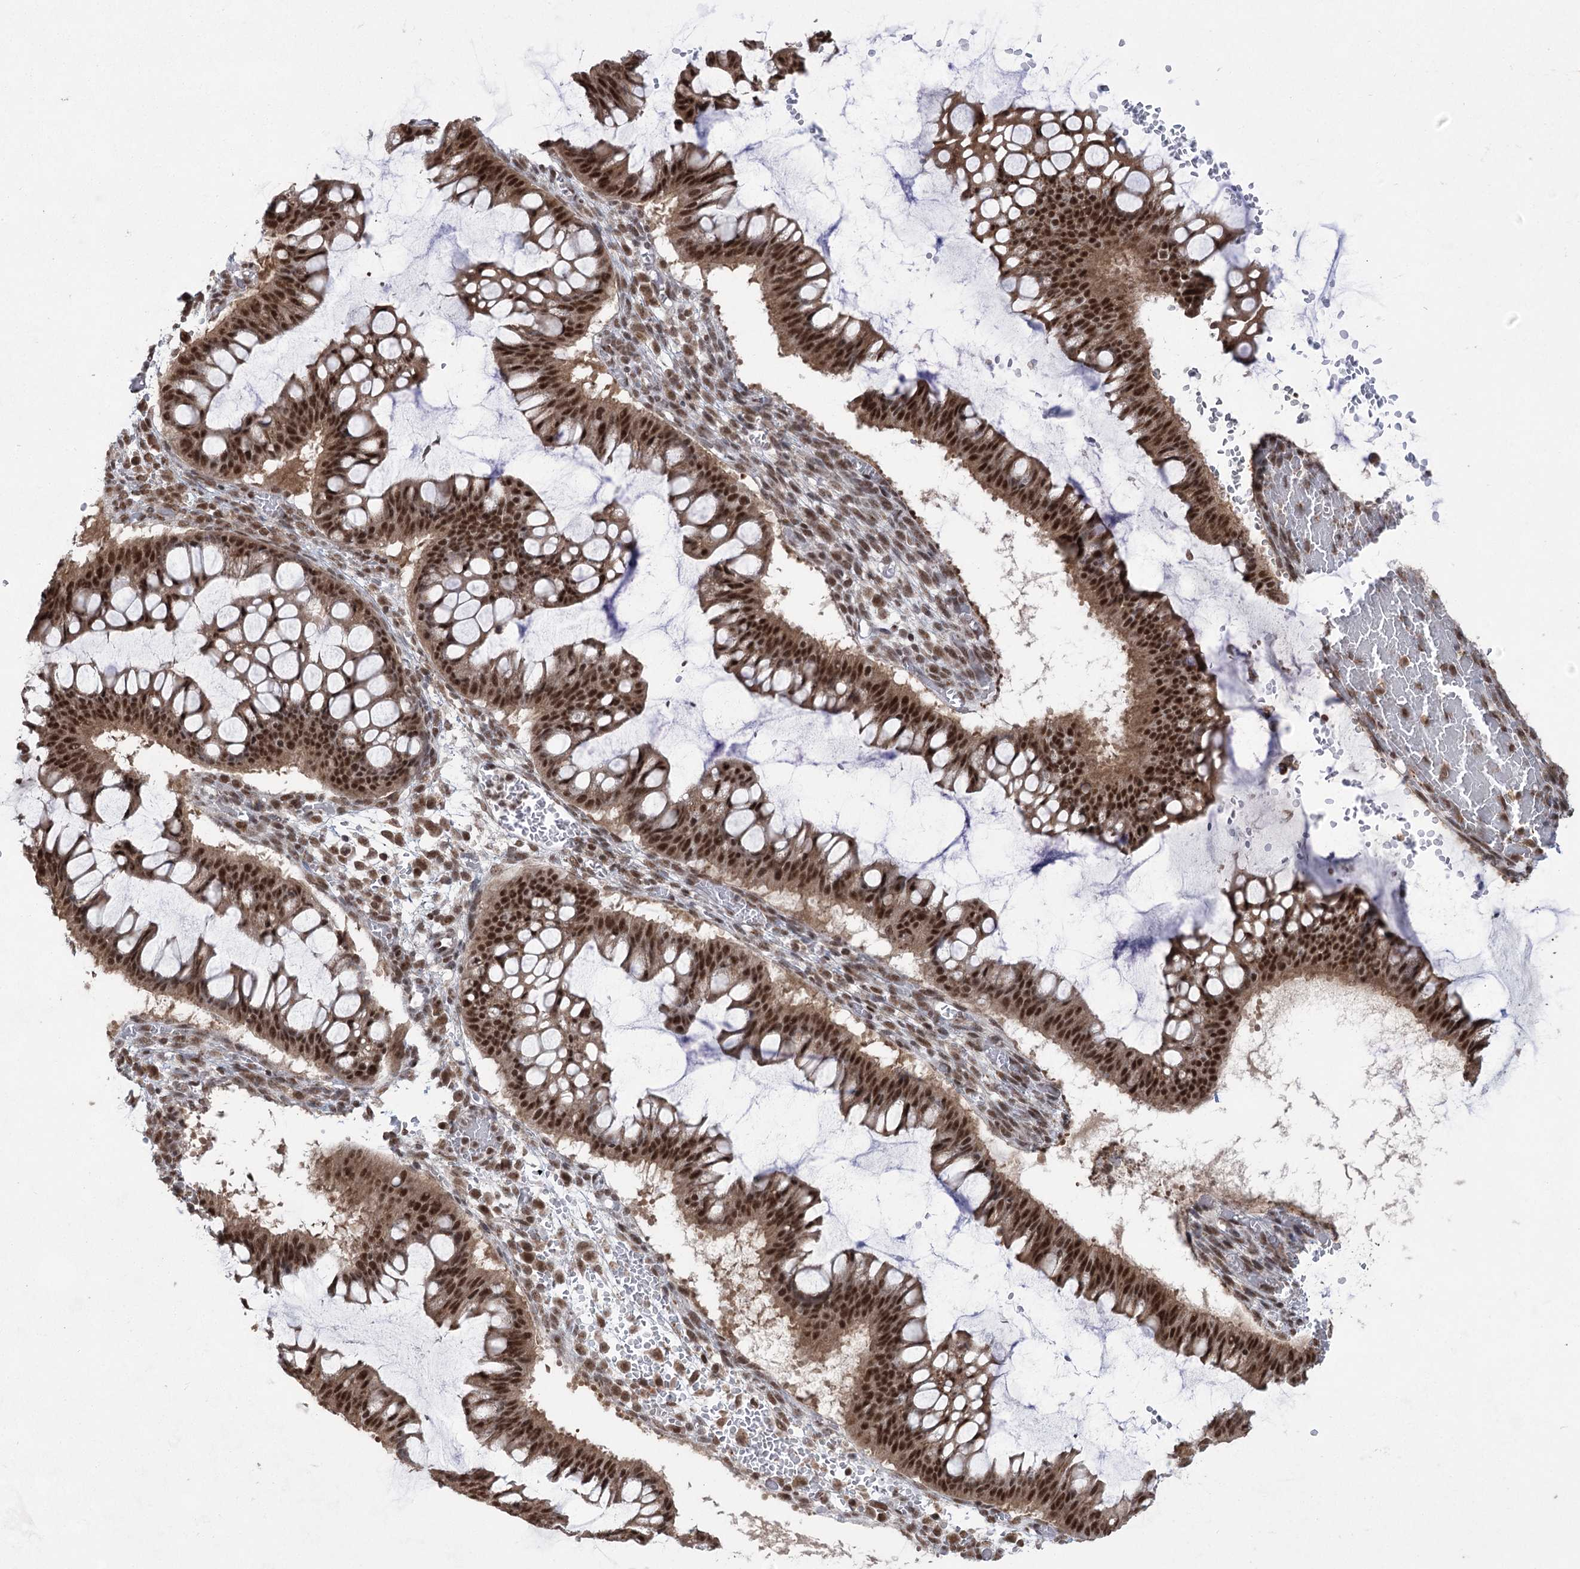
{"staining": {"intensity": "strong", "quantity": ">75%", "location": "nuclear"}, "tissue": "ovarian cancer", "cell_type": "Tumor cells", "image_type": "cancer", "snomed": [{"axis": "morphology", "description": "Cystadenocarcinoma, mucinous, NOS"}, {"axis": "topography", "description": "Ovary"}], "caption": "Immunohistochemistry of human ovarian mucinous cystadenocarcinoma exhibits high levels of strong nuclear expression in approximately >75% of tumor cells.", "gene": "ZCCHC8", "patient": {"sex": "female", "age": 73}}